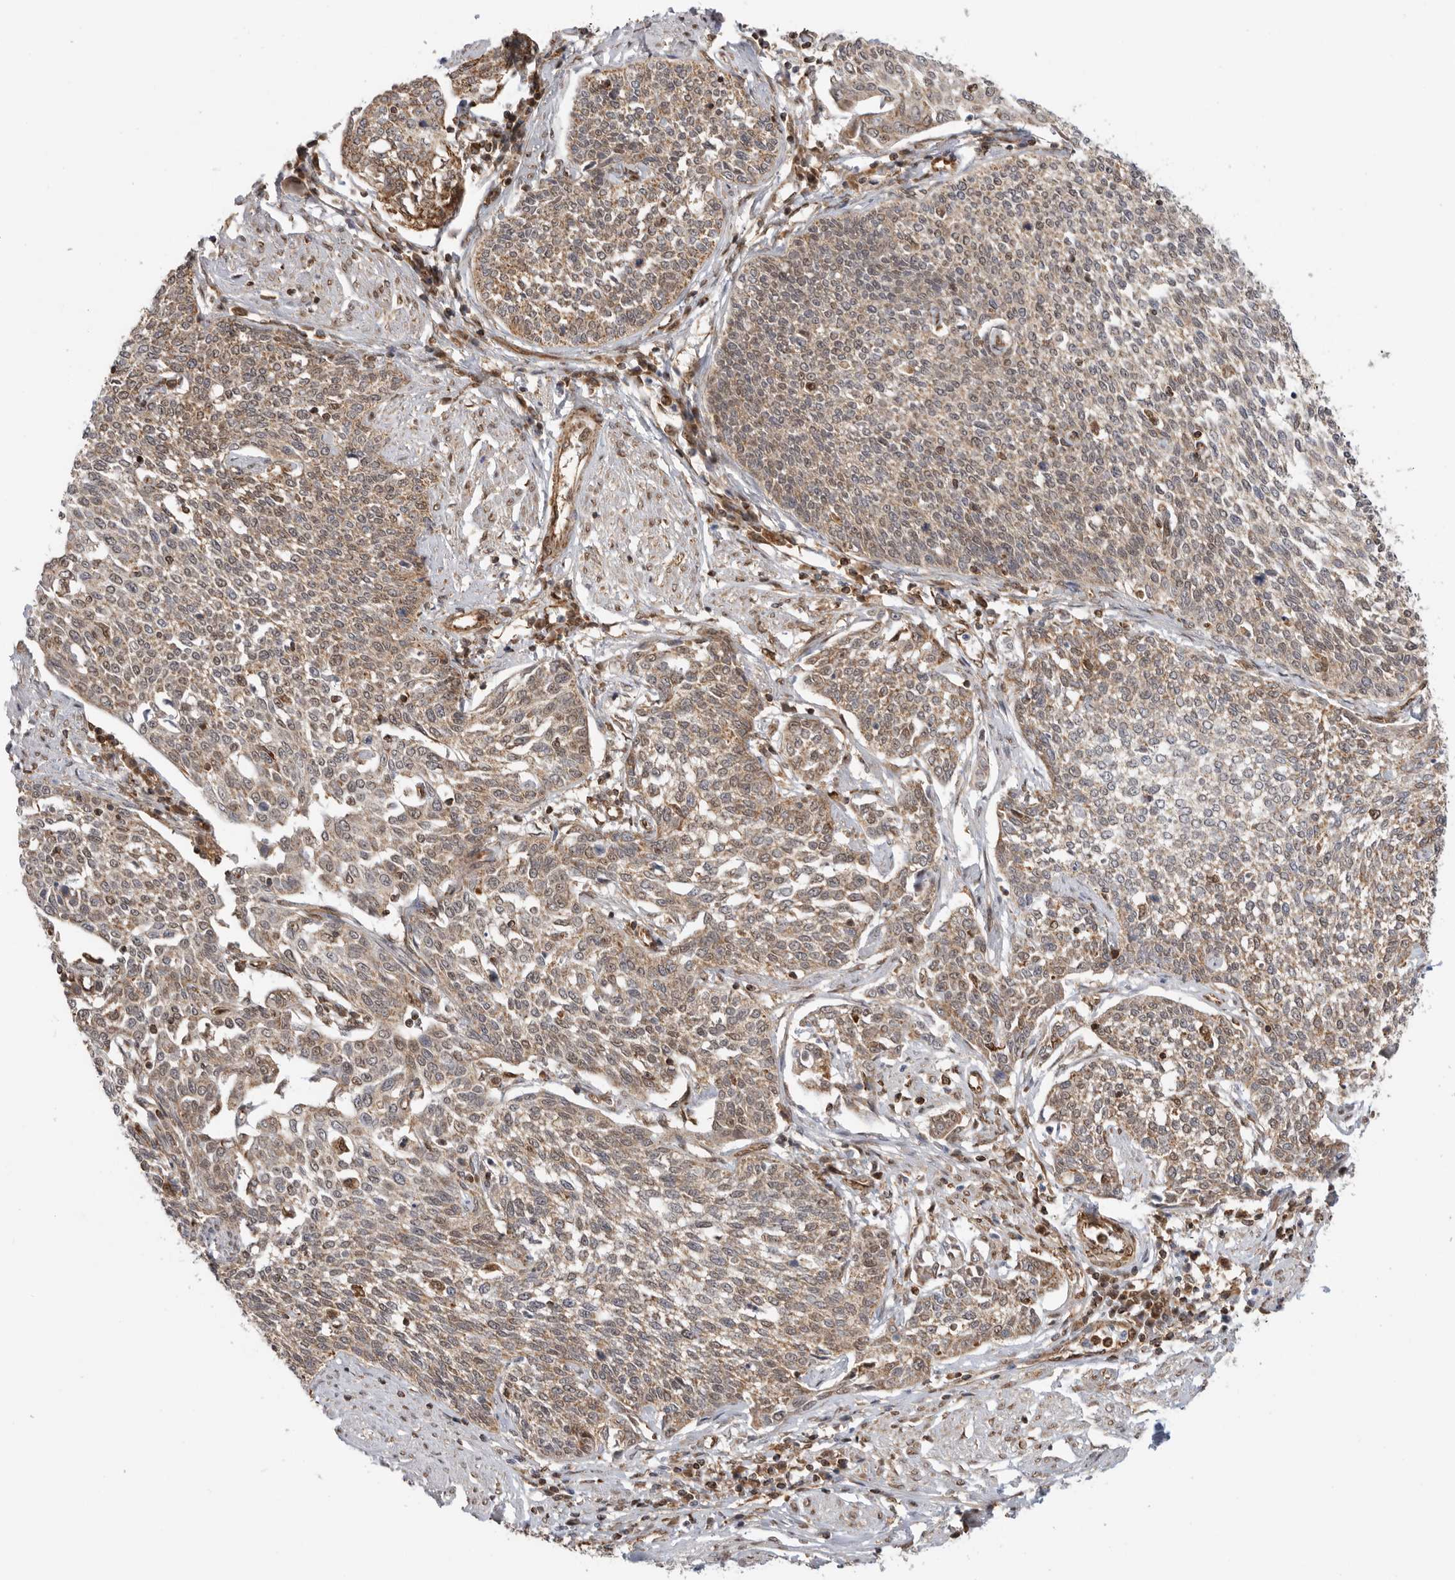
{"staining": {"intensity": "moderate", "quantity": "25%-75%", "location": "cytoplasmic/membranous,nuclear"}, "tissue": "cervical cancer", "cell_type": "Tumor cells", "image_type": "cancer", "snomed": [{"axis": "morphology", "description": "Squamous cell carcinoma, NOS"}, {"axis": "topography", "description": "Cervix"}], "caption": "A high-resolution photomicrograph shows immunohistochemistry staining of cervical squamous cell carcinoma, which reveals moderate cytoplasmic/membranous and nuclear staining in approximately 25%-75% of tumor cells.", "gene": "DCAF8", "patient": {"sex": "female", "age": 34}}